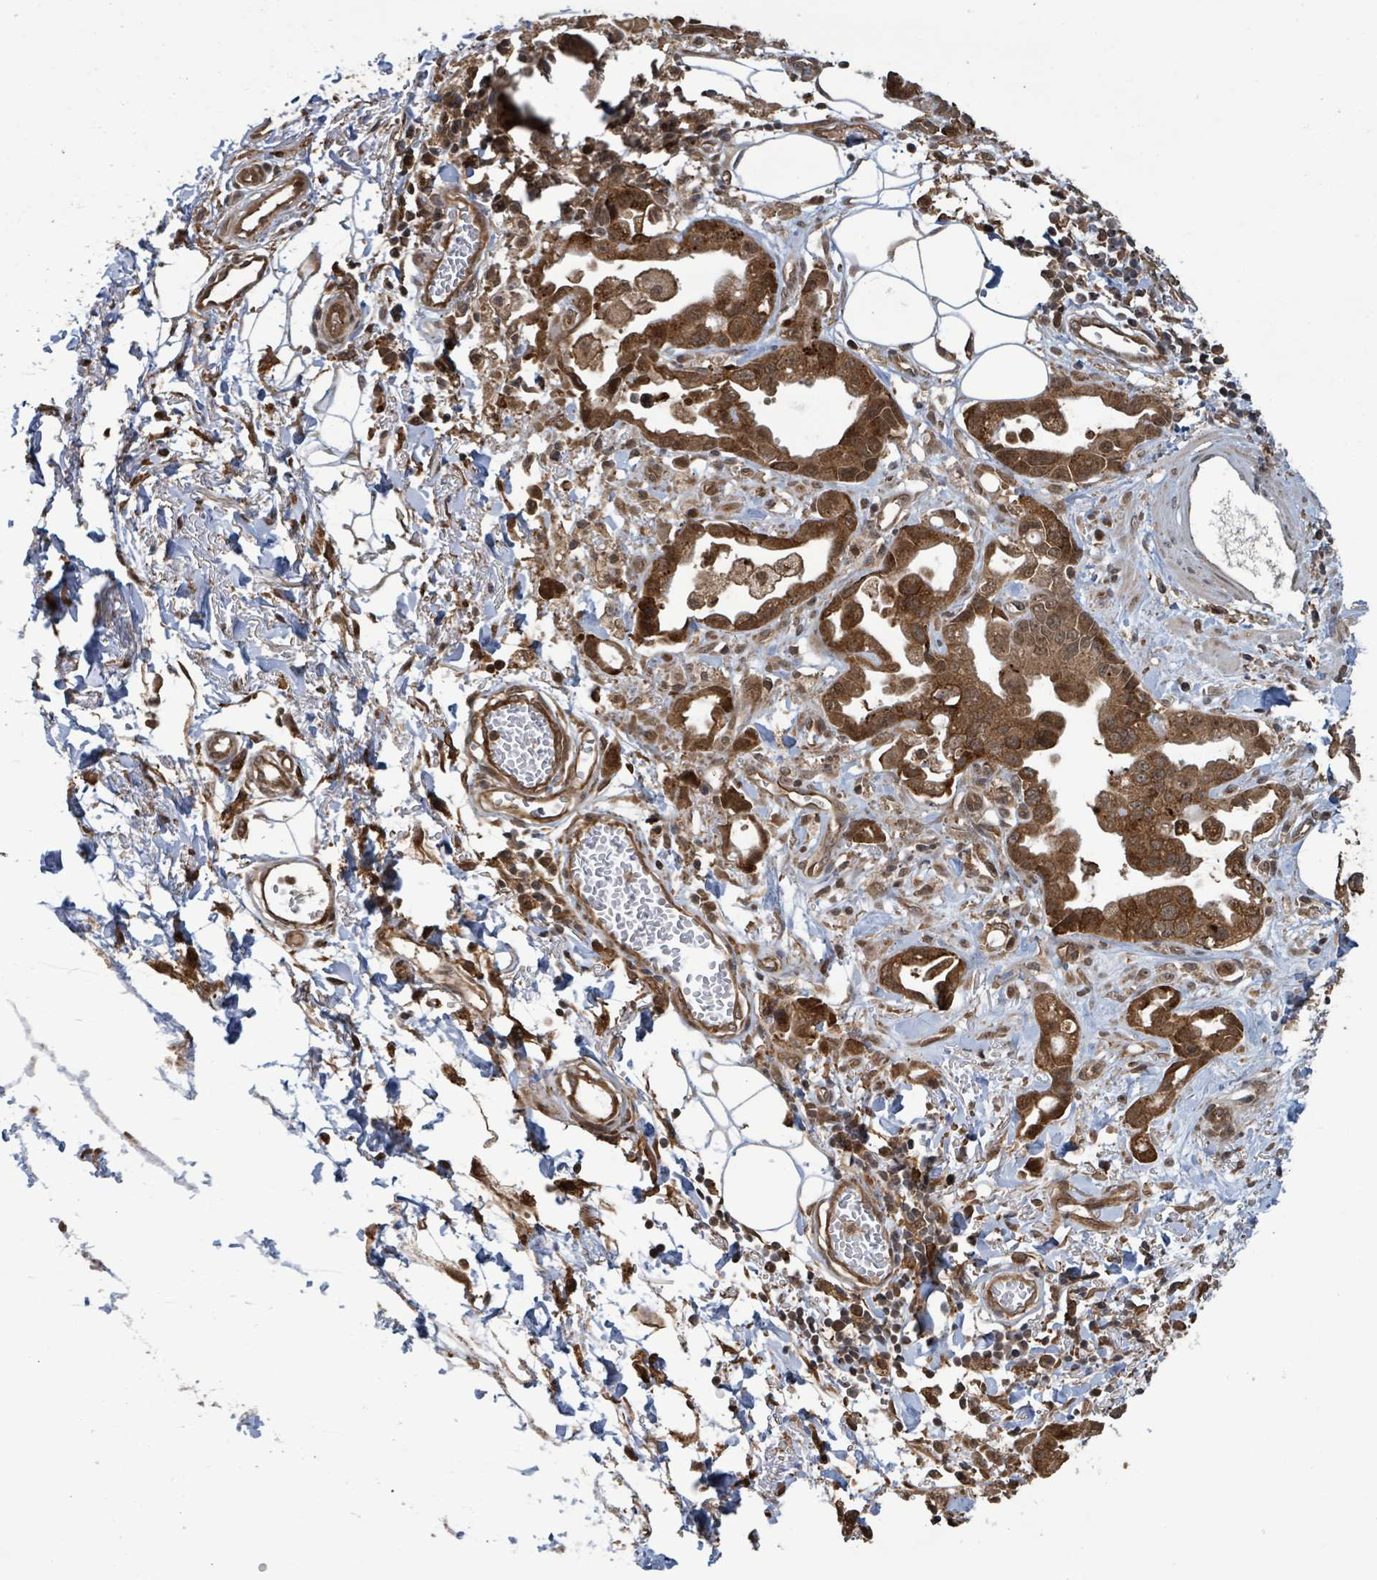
{"staining": {"intensity": "strong", "quantity": ">75%", "location": "cytoplasmic/membranous,nuclear"}, "tissue": "stomach cancer", "cell_type": "Tumor cells", "image_type": "cancer", "snomed": [{"axis": "morphology", "description": "Adenocarcinoma, NOS"}, {"axis": "topography", "description": "Stomach"}], "caption": "Immunohistochemistry (IHC) image of neoplastic tissue: human stomach cancer stained using immunohistochemistry (IHC) shows high levels of strong protein expression localized specifically in the cytoplasmic/membranous and nuclear of tumor cells, appearing as a cytoplasmic/membranous and nuclear brown color.", "gene": "KLC1", "patient": {"sex": "male", "age": 55}}